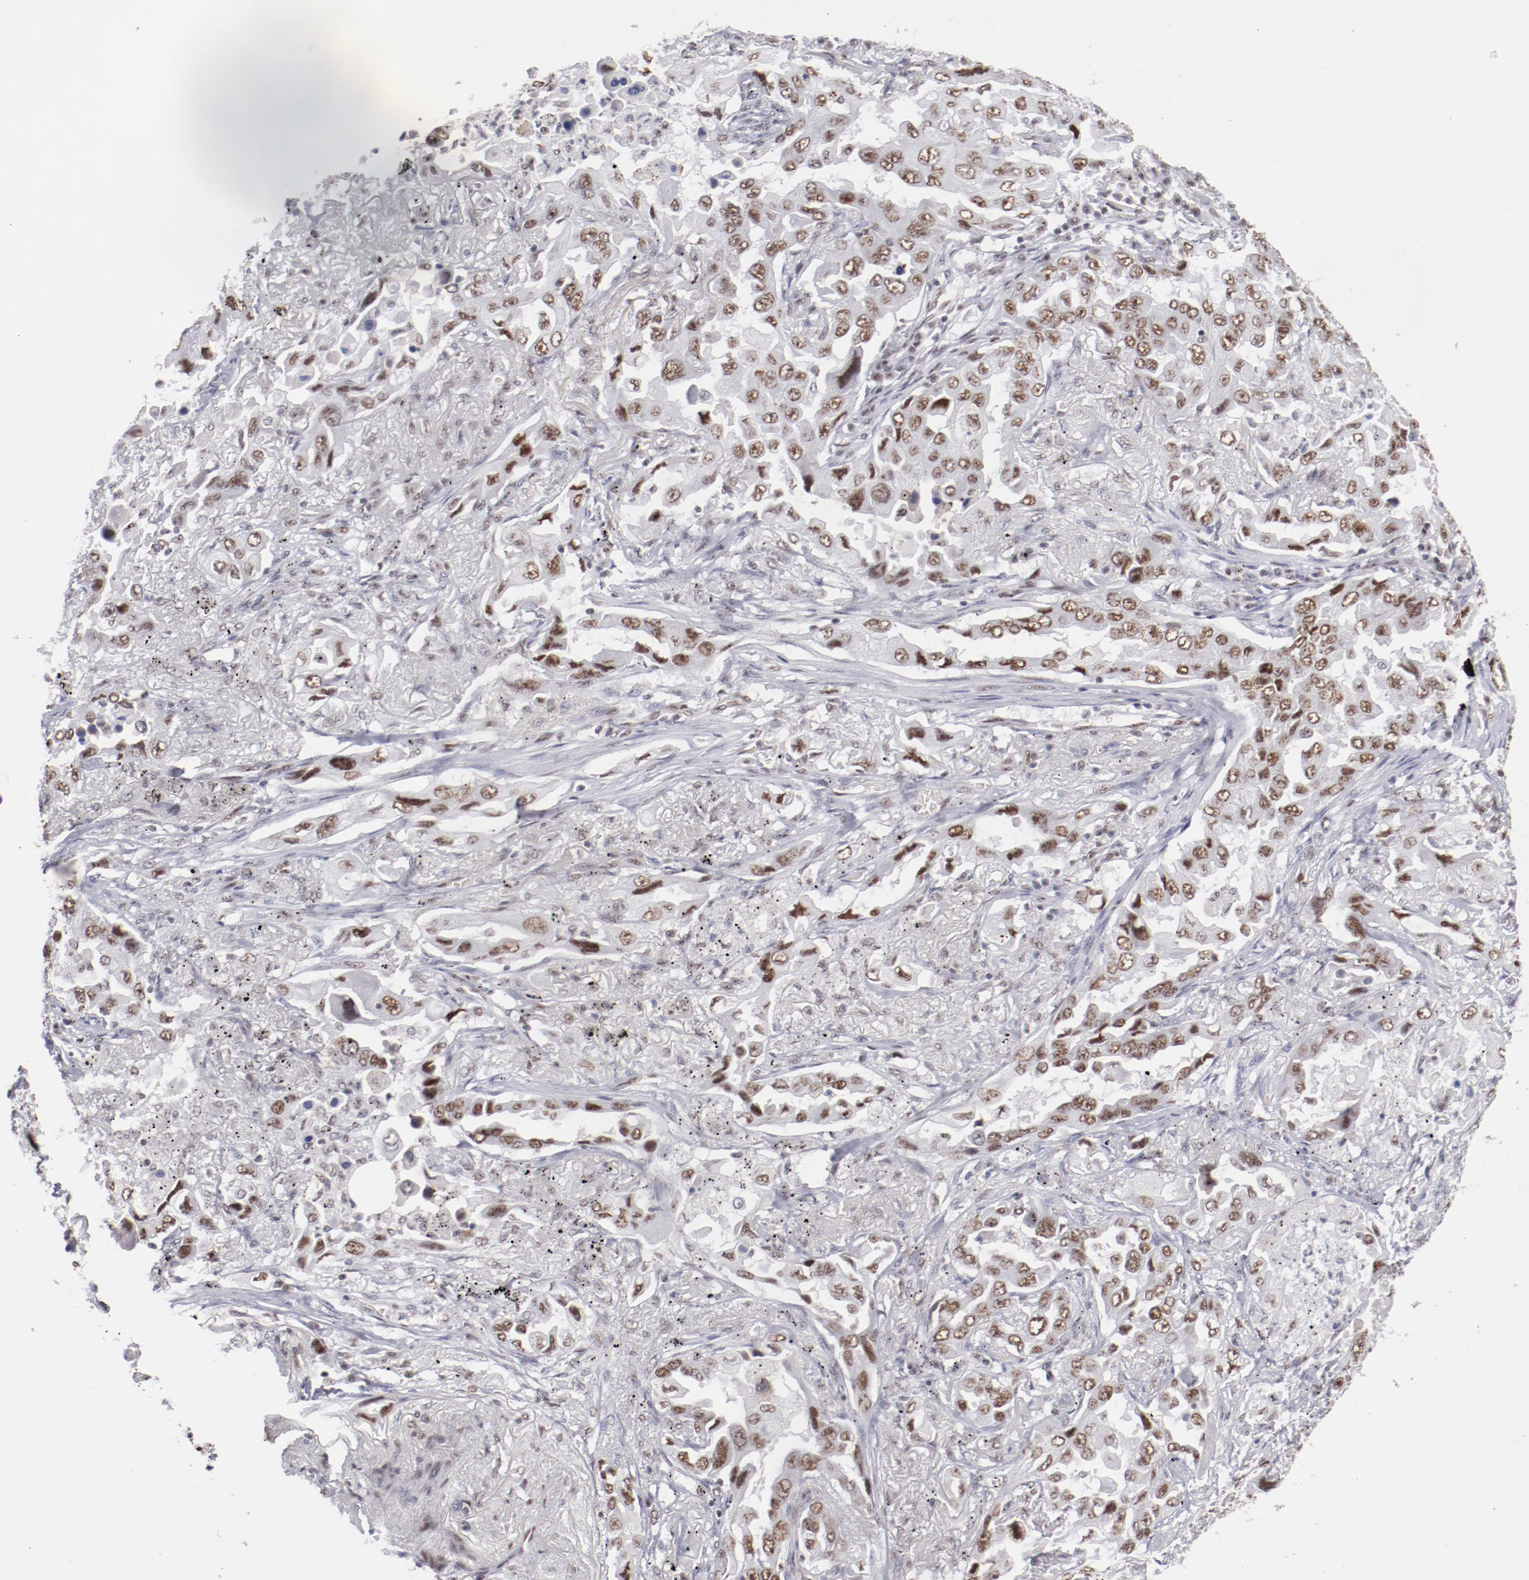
{"staining": {"intensity": "moderate", "quantity": ">75%", "location": "nuclear"}, "tissue": "lung cancer", "cell_type": "Tumor cells", "image_type": "cancer", "snomed": [{"axis": "morphology", "description": "Adenocarcinoma, NOS"}, {"axis": "topography", "description": "Lung"}], "caption": "Tumor cells exhibit medium levels of moderate nuclear positivity in approximately >75% of cells in human lung cancer (adenocarcinoma).", "gene": "TFAP4", "patient": {"sex": "female", "age": 65}}